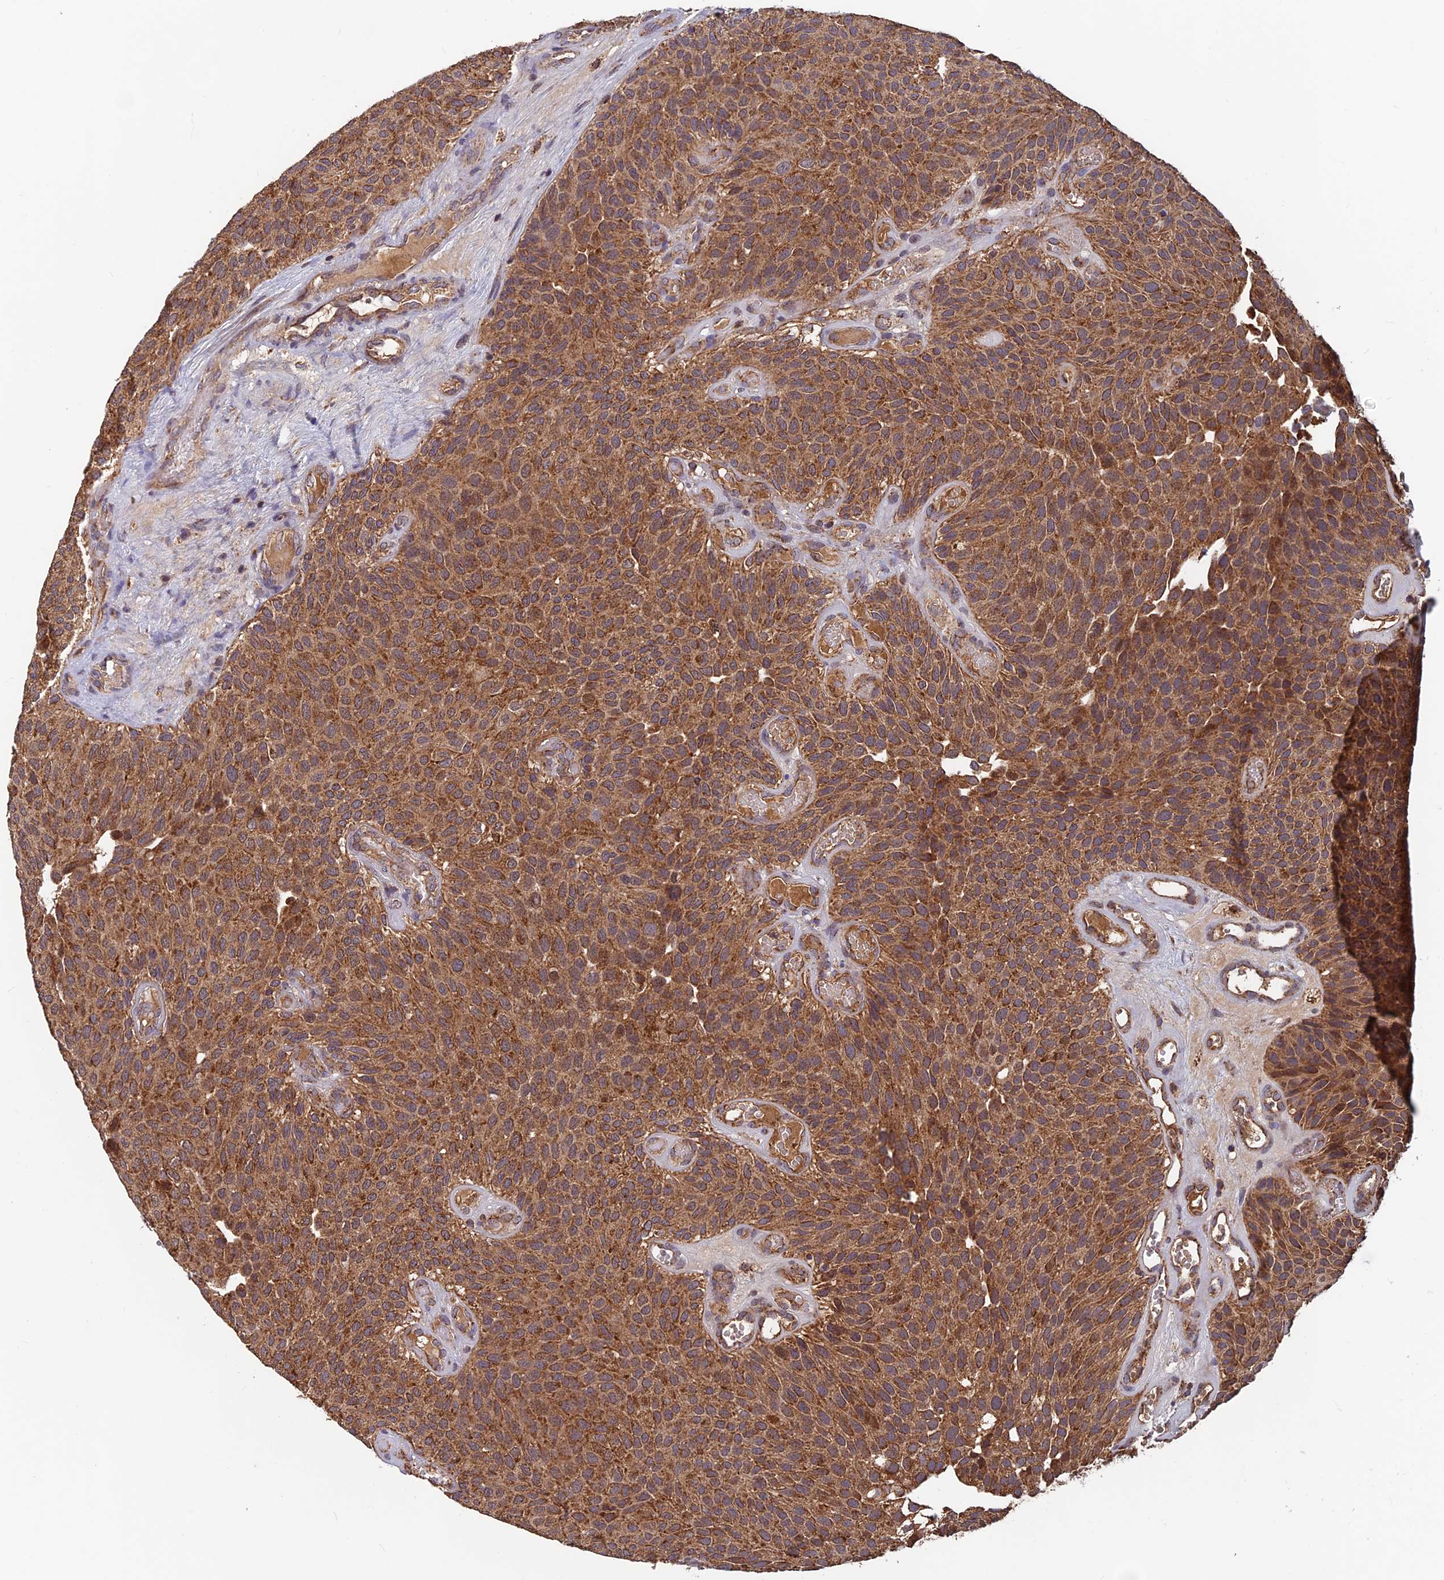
{"staining": {"intensity": "strong", "quantity": ">75%", "location": "cytoplasmic/membranous"}, "tissue": "urothelial cancer", "cell_type": "Tumor cells", "image_type": "cancer", "snomed": [{"axis": "morphology", "description": "Urothelial carcinoma, Low grade"}, {"axis": "topography", "description": "Urinary bladder"}], "caption": "Strong cytoplasmic/membranous protein staining is present in approximately >75% of tumor cells in urothelial cancer. (Brightfield microscopy of DAB IHC at high magnification).", "gene": "CCDC15", "patient": {"sex": "male", "age": 89}}